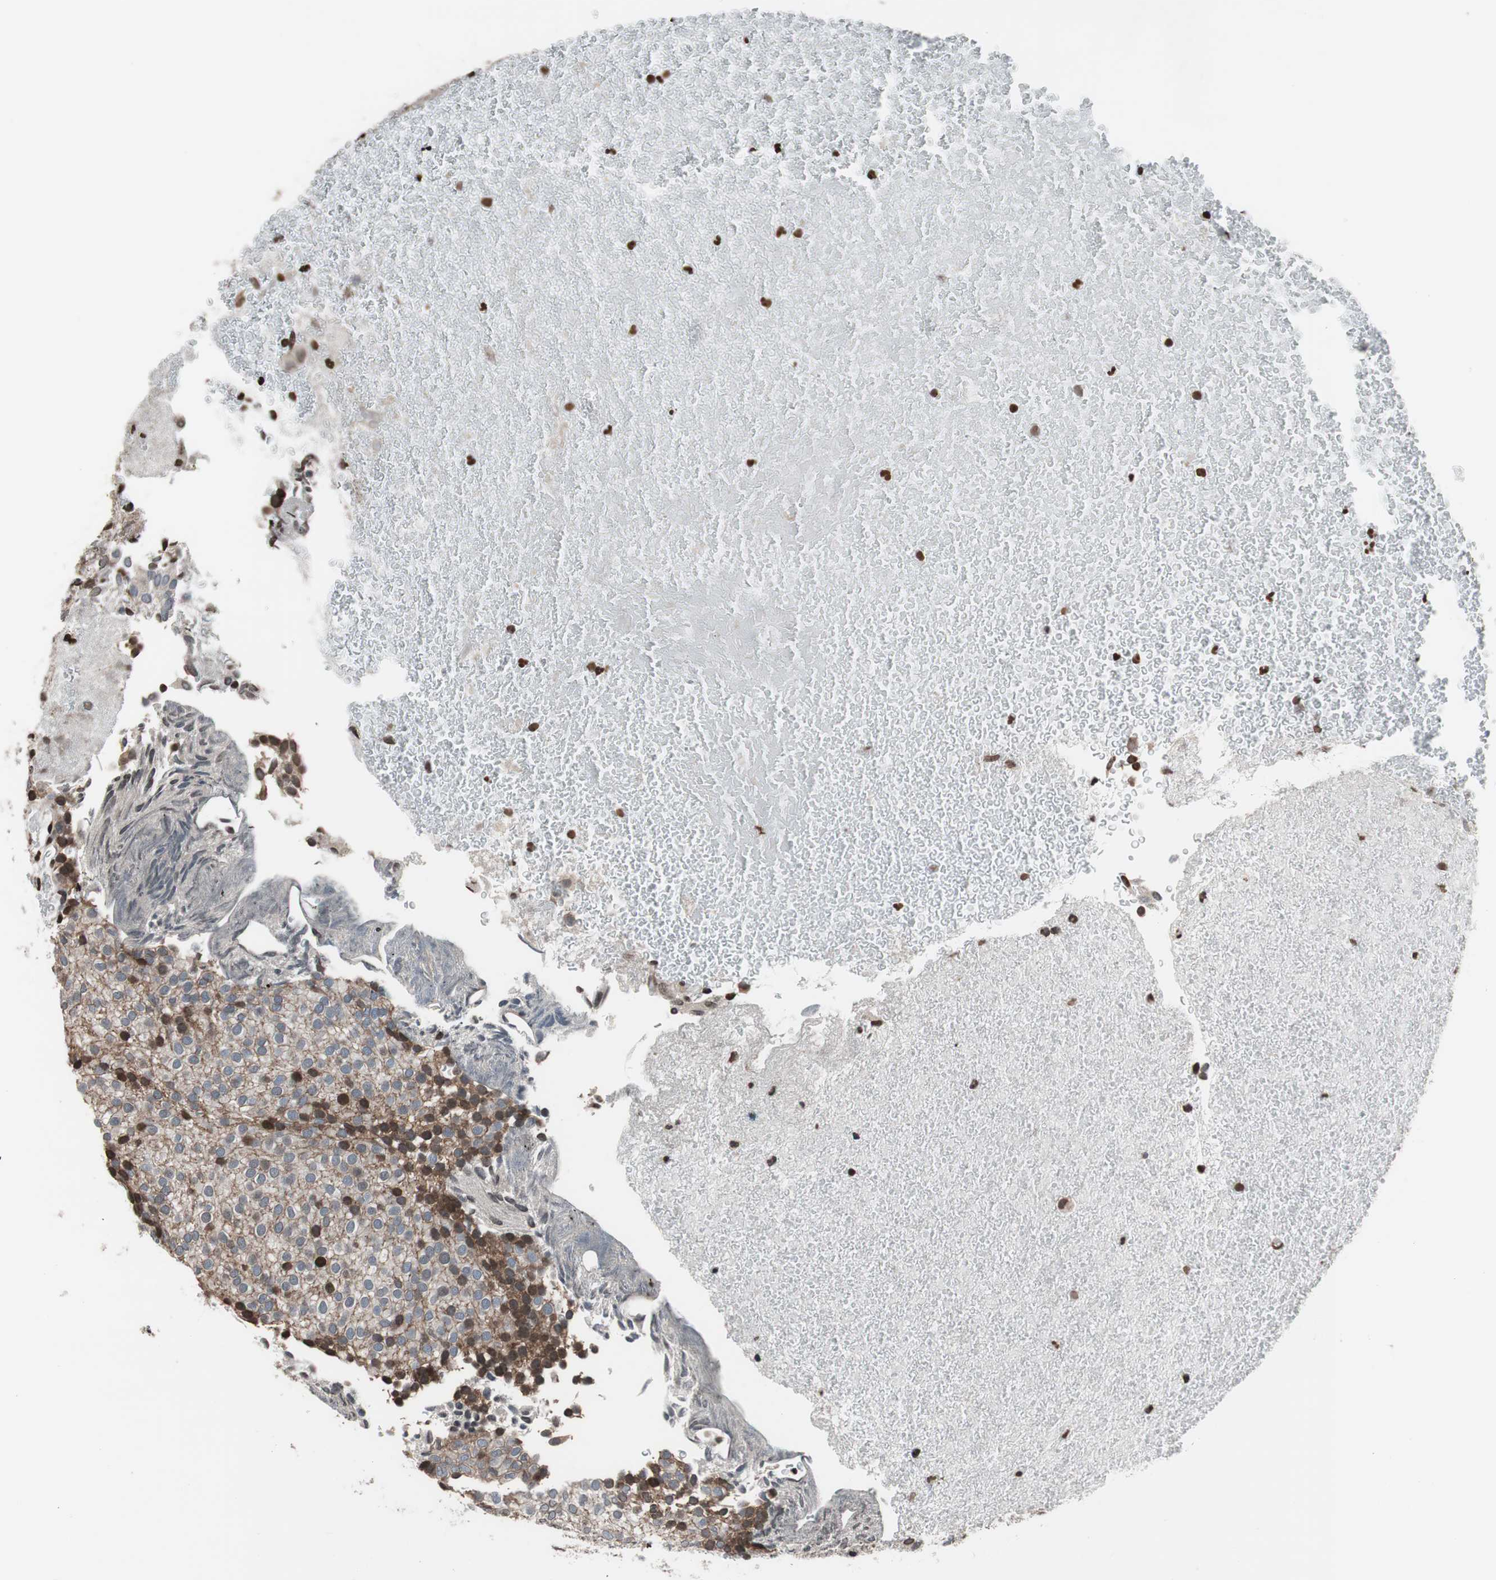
{"staining": {"intensity": "strong", "quantity": "<25%", "location": "nuclear"}, "tissue": "urothelial cancer", "cell_type": "Tumor cells", "image_type": "cancer", "snomed": [{"axis": "morphology", "description": "Urothelial carcinoma, Low grade"}, {"axis": "topography", "description": "Urinary bladder"}], "caption": "Urothelial cancer stained for a protein displays strong nuclear positivity in tumor cells.", "gene": "RFC1", "patient": {"sex": "male", "age": 78}}